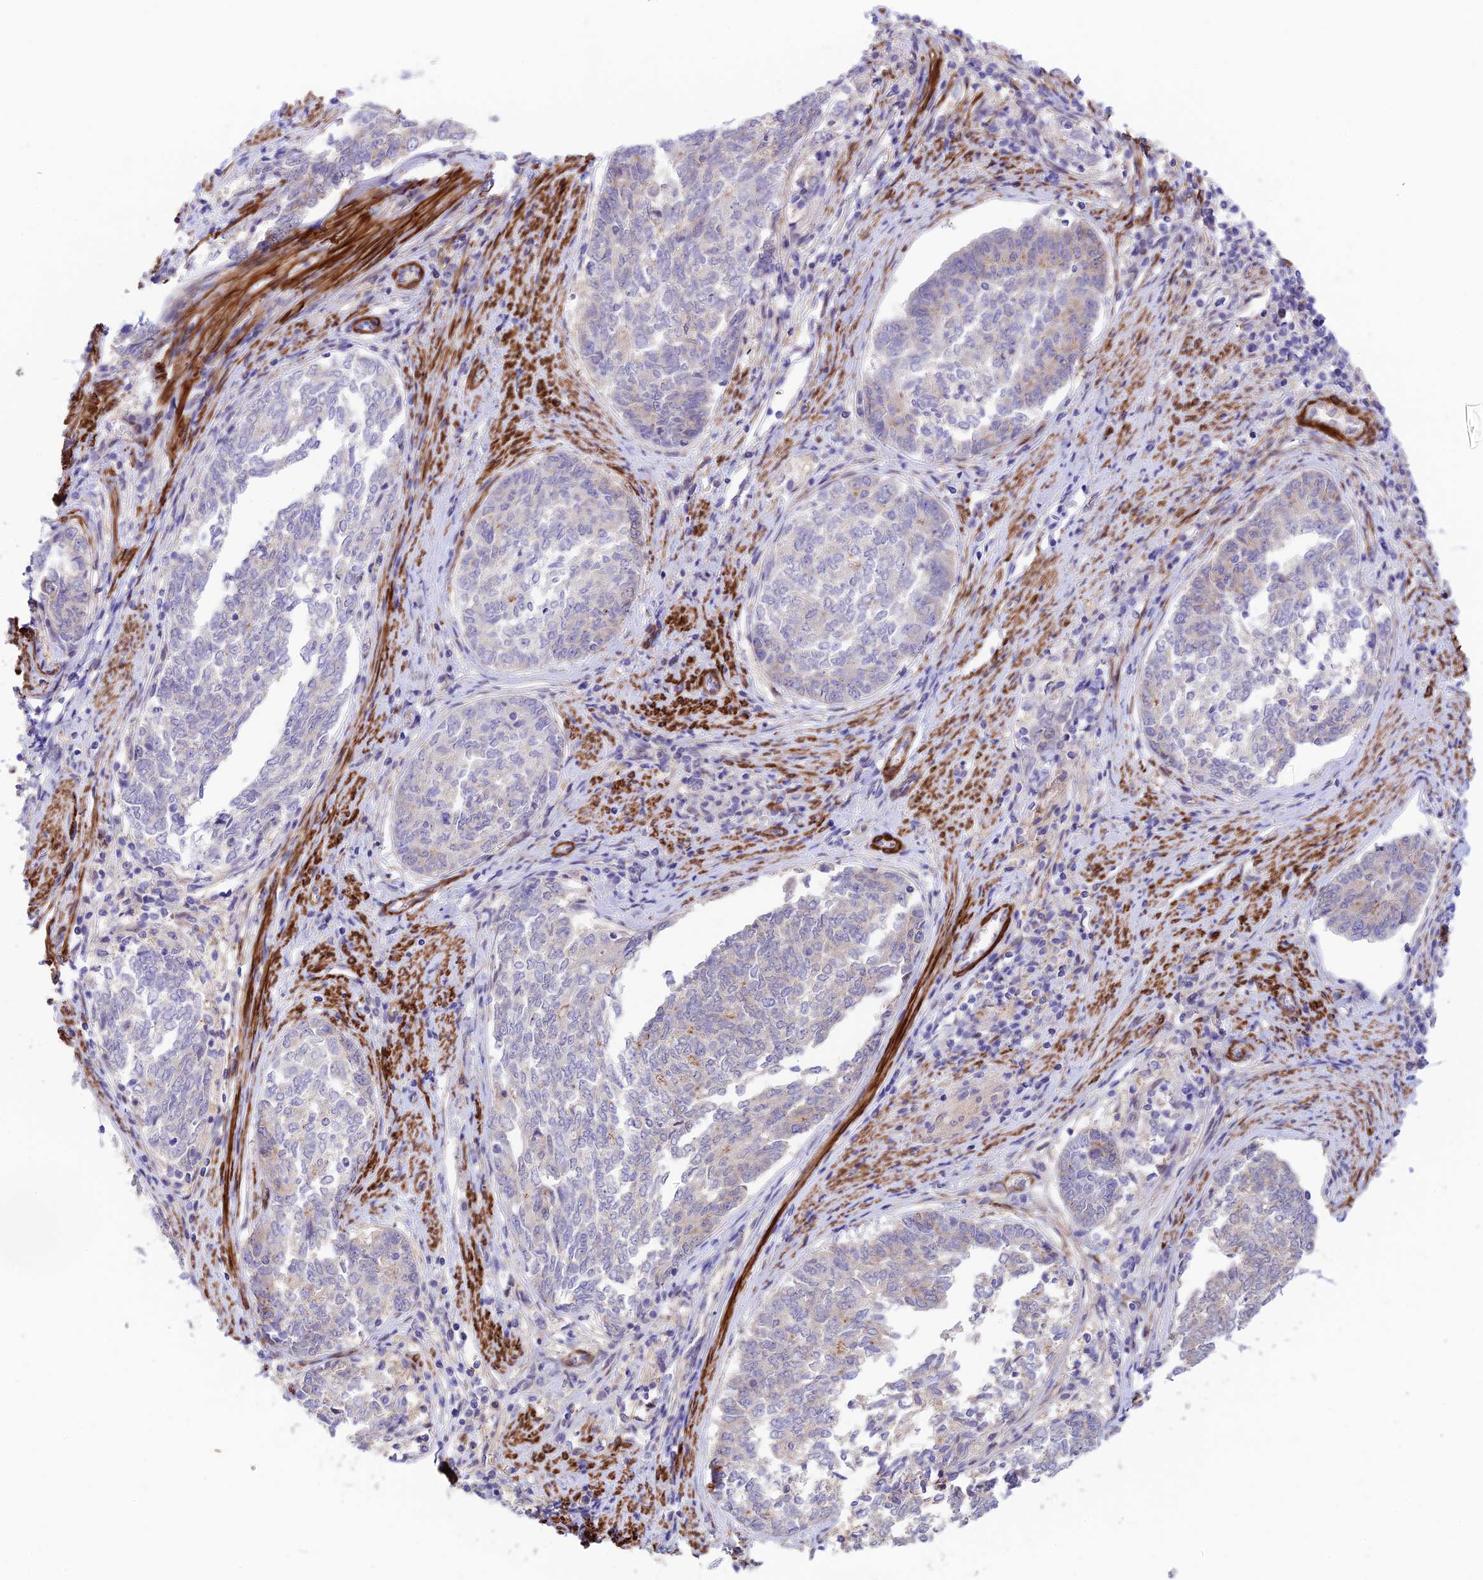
{"staining": {"intensity": "negative", "quantity": "none", "location": "none"}, "tissue": "endometrial cancer", "cell_type": "Tumor cells", "image_type": "cancer", "snomed": [{"axis": "morphology", "description": "Adenocarcinoma, NOS"}, {"axis": "topography", "description": "Endometrium"}], "caption": "Tumor cells are negative for brown protein staining in endometrial cancer (adenocarcinoma).", "gene": "ANKRD50", "patient": {"sex": "female", "age": 80}}